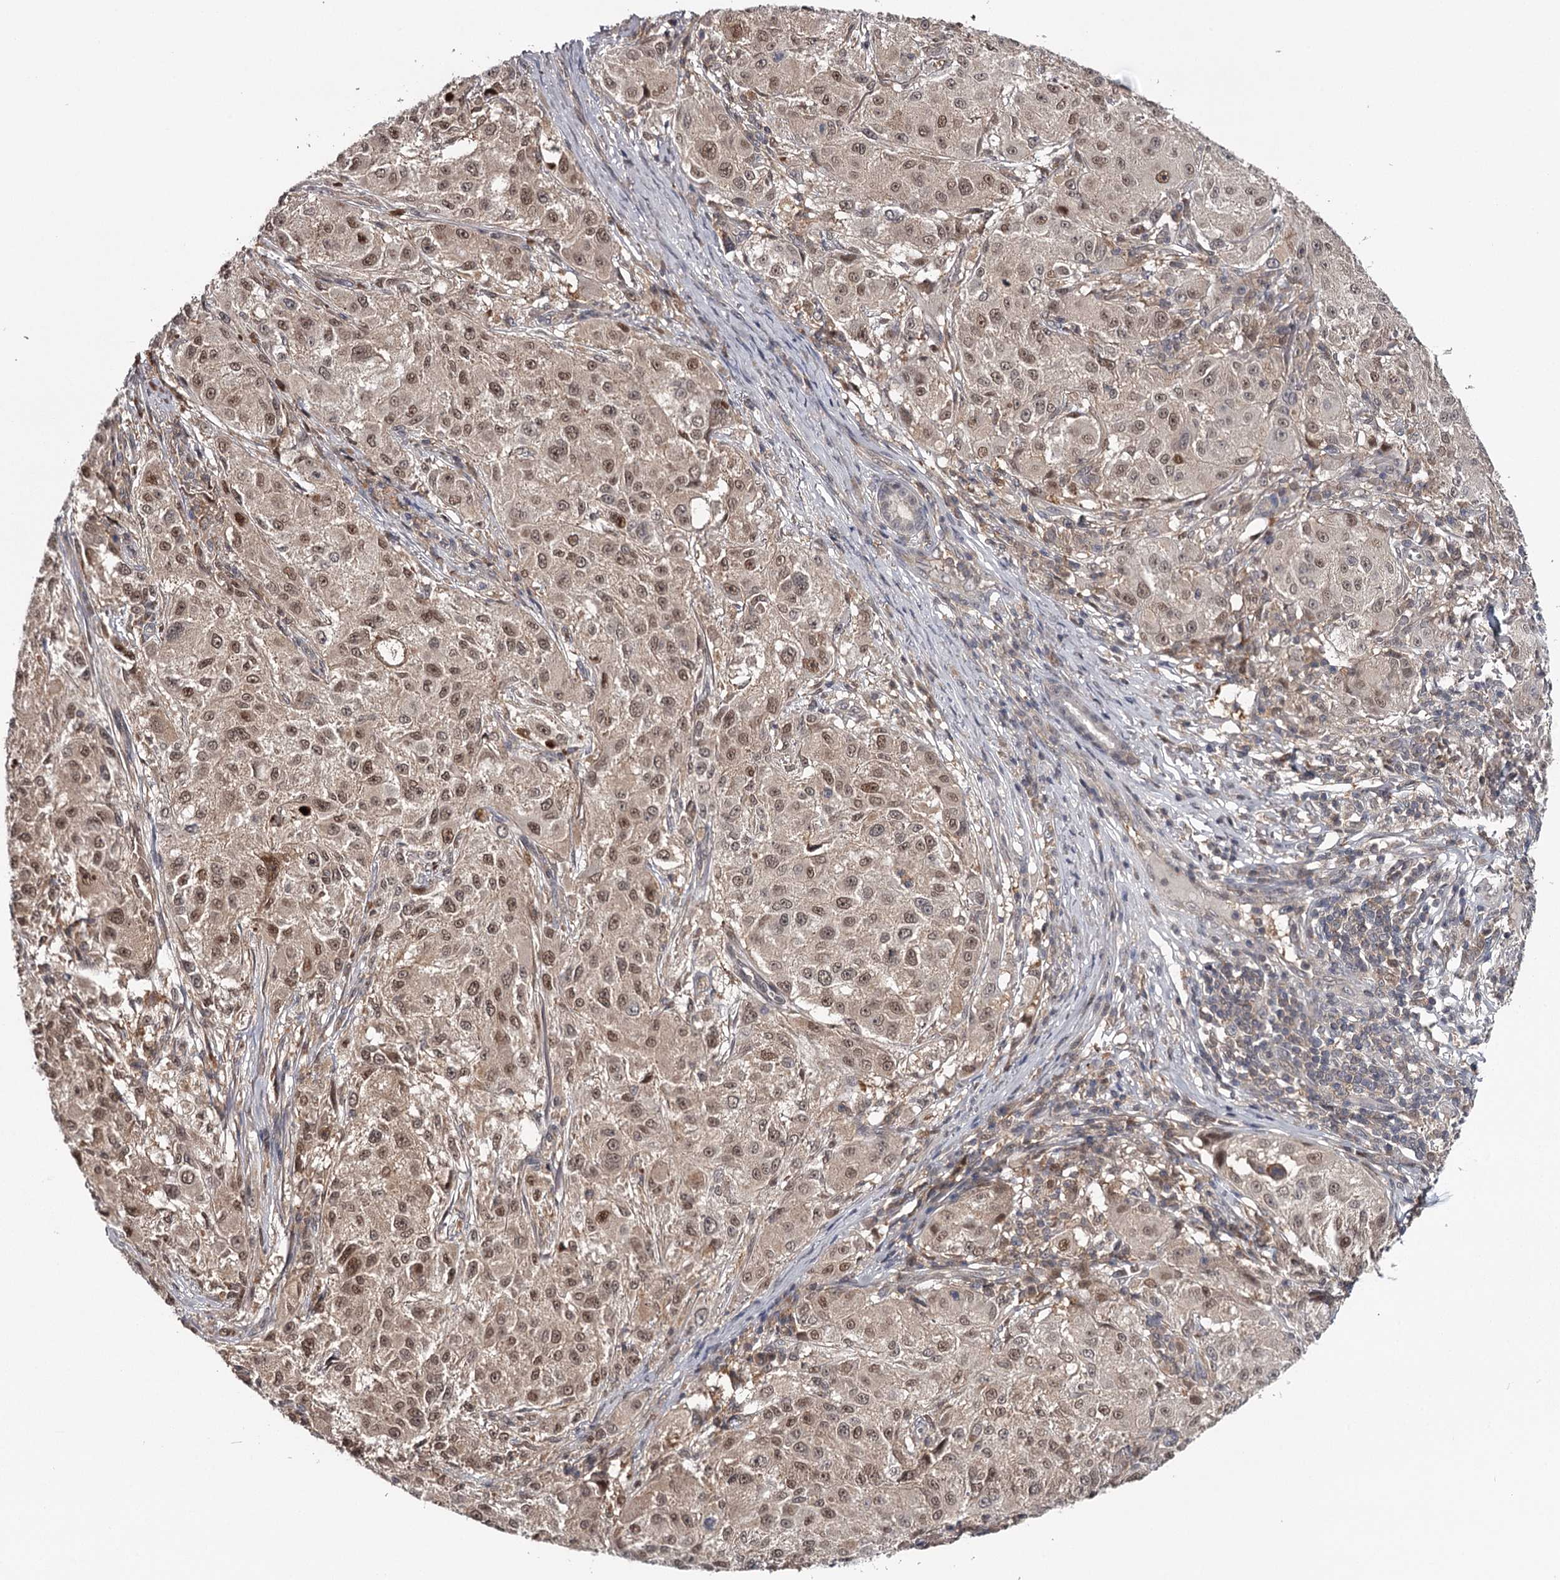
{"staining": {"intensity": "moderate", "quantity": ">75%", "location": "nuclear"}, "tissue": "melanoma", "cell_type": "Tumor cells", "image_type": "cancer", "snomed": [{"axis": "morphology", "description": "Necrosis, NOS"}, {"axis": "morphology", "description": "Malignant melanoma, NOS"}, {"axis": "topography", "description": "Skin"}], "caption": "A micrograph of human malignant melanoma stained for a protein demonstrates moderate nuclear brown staining in tumor cells.", "gene": "GTSF1", "patient": {"sex": "female", "age": 87}}